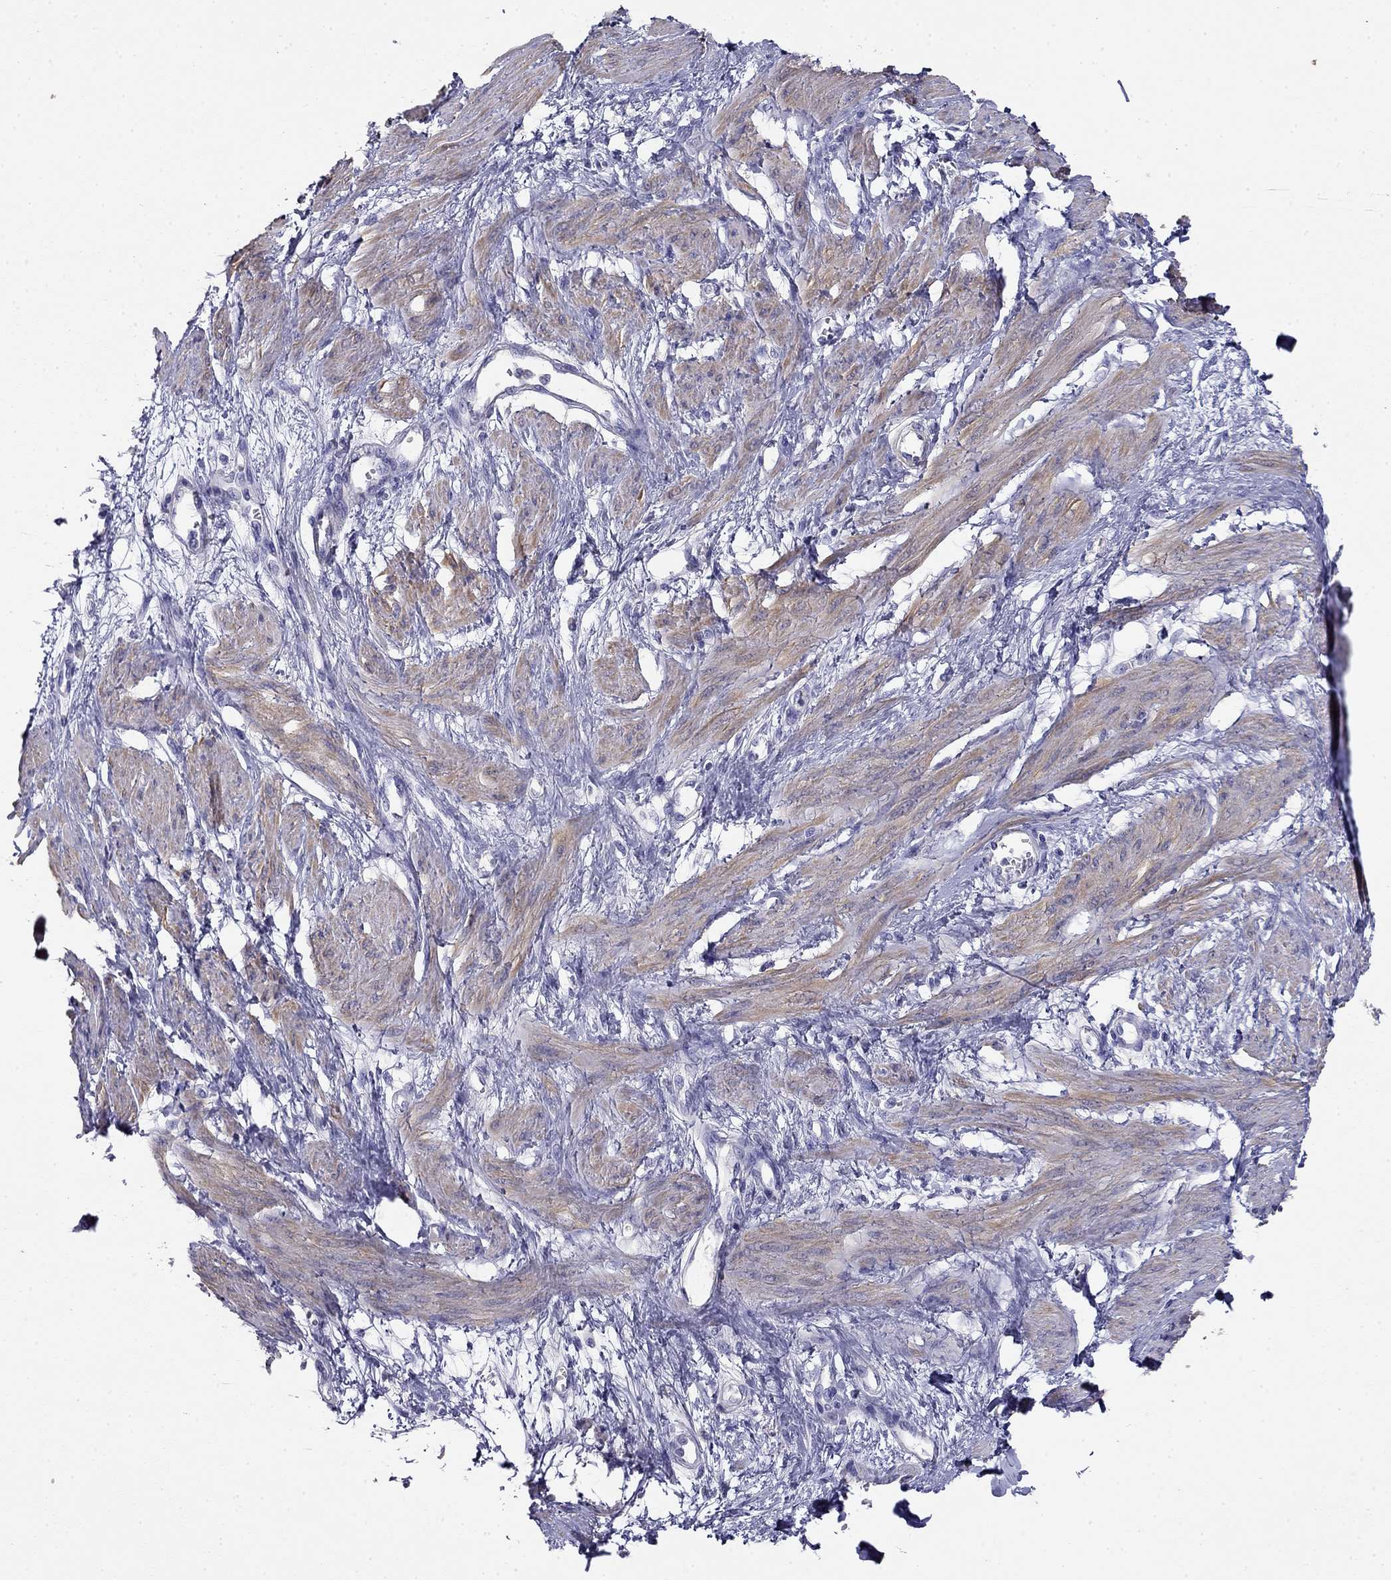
{"staining": {"intensity": "negative", "quantity": "none", "location": "none"}, "tissue": "smooth muscle", "cell_type": "Smooth muscle cells", "image_type": "normal", "snomed": [{"axis": "morphology", "description": "Normal tissue, NOS"}, {"axis": "topography", "description": "Smooth muscle"}, {"axis": "topography", "description": "Uterus"}], "caption": "Smooth muscle cells show no significant expression in normal smooth muscle. (Brightfield microscopy of DAB immunohistochemistry at high magnification).", "gene": "LY6H", "patient": {"sex": "female", "age": 39}}